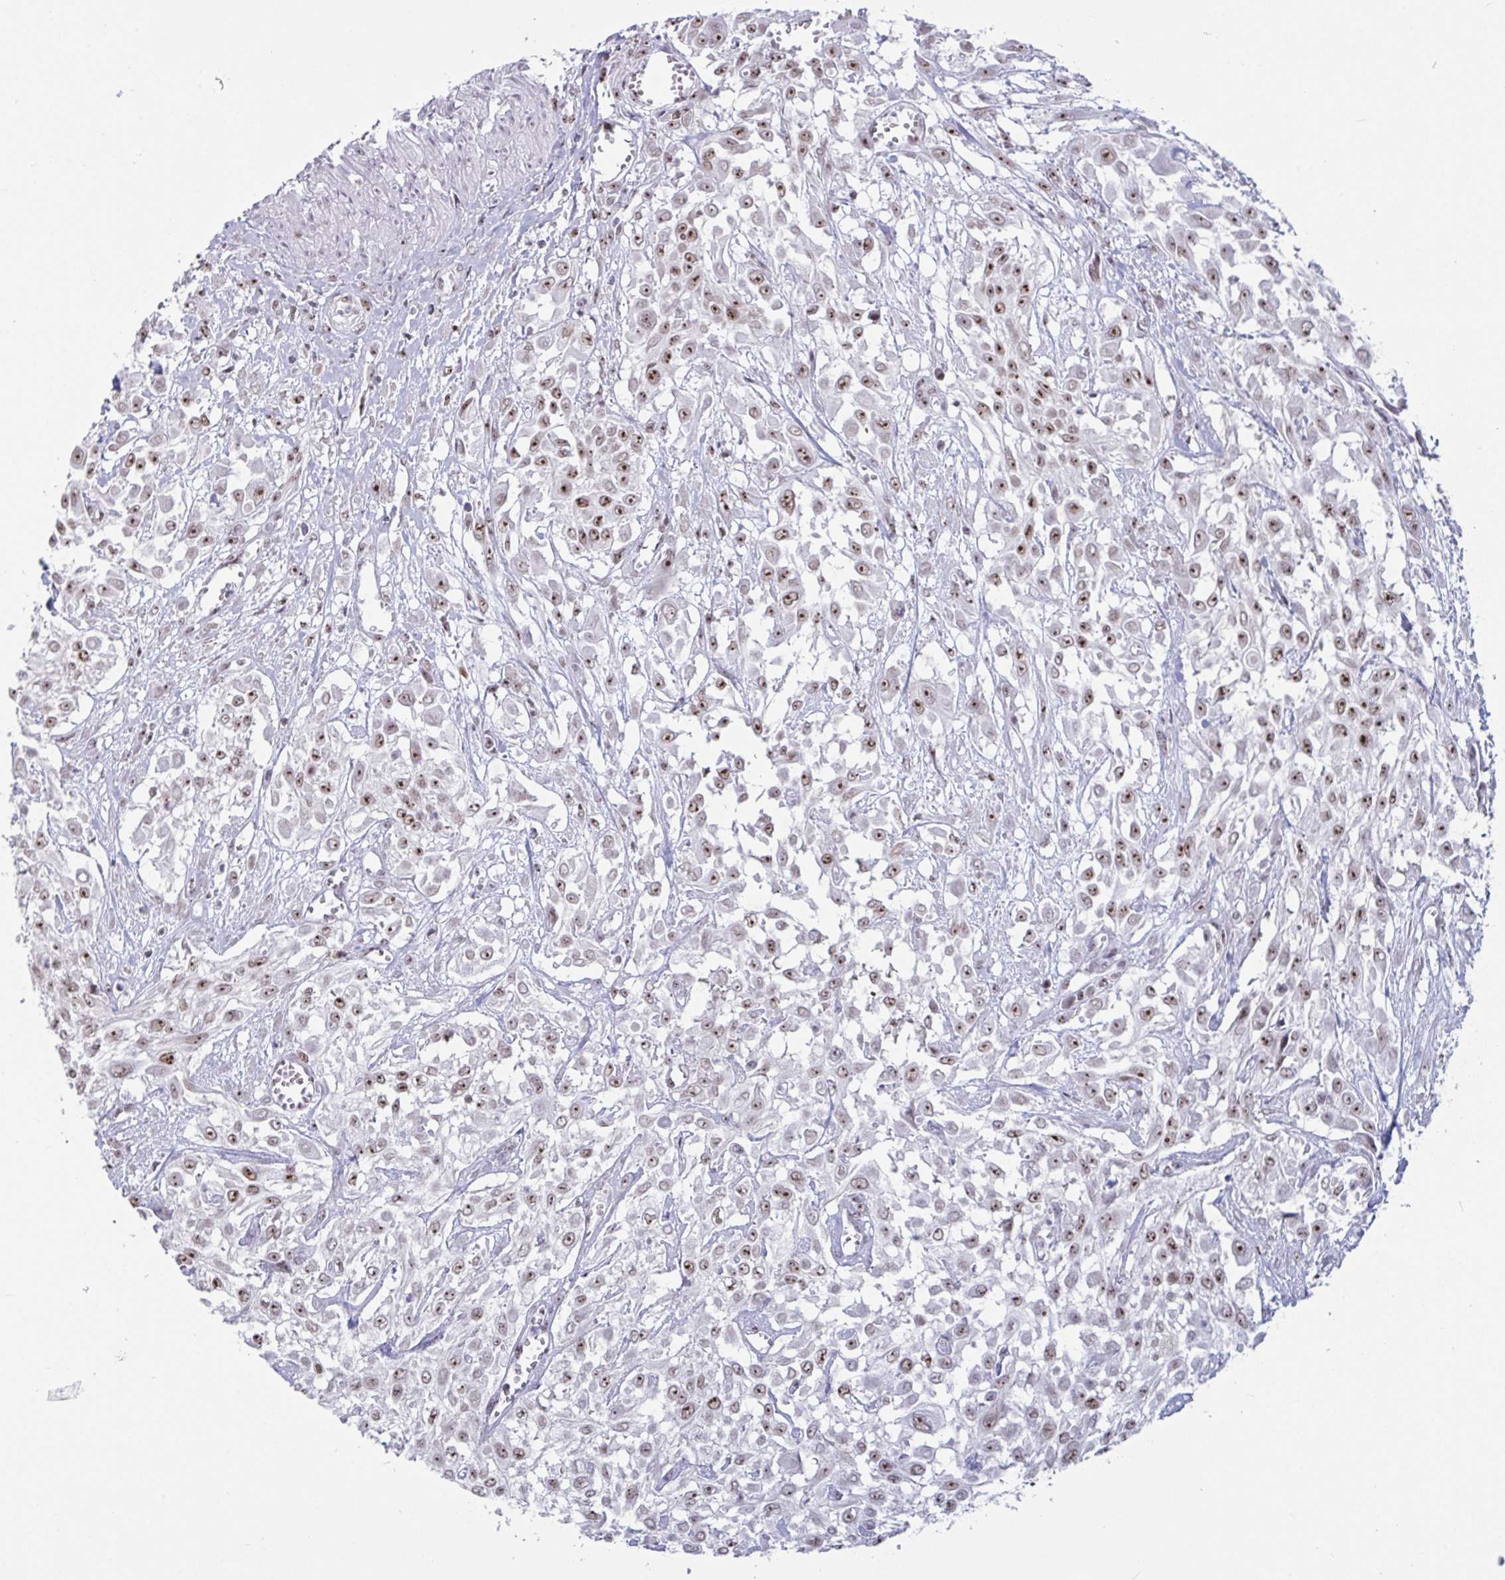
{"staining": {"intensity": "moderate", "quantity": ">75%", "location": "nuclear"}, "tissue": "urothelial cancer", "cell_type": "Tumor cells", "image_type": "cancer", "snomed": [{"axis": "morphology", "description": "Urothelial carcinoma, High grade"}, {"axis": "topography", "description": "Urinary bladder"}], "caption": "Human urothelial cancer stained with a protein marker reveals moderate staining in tumor cells.", "gene": "SUPT16H", "patient": {"sex": "male", "age": 57}}